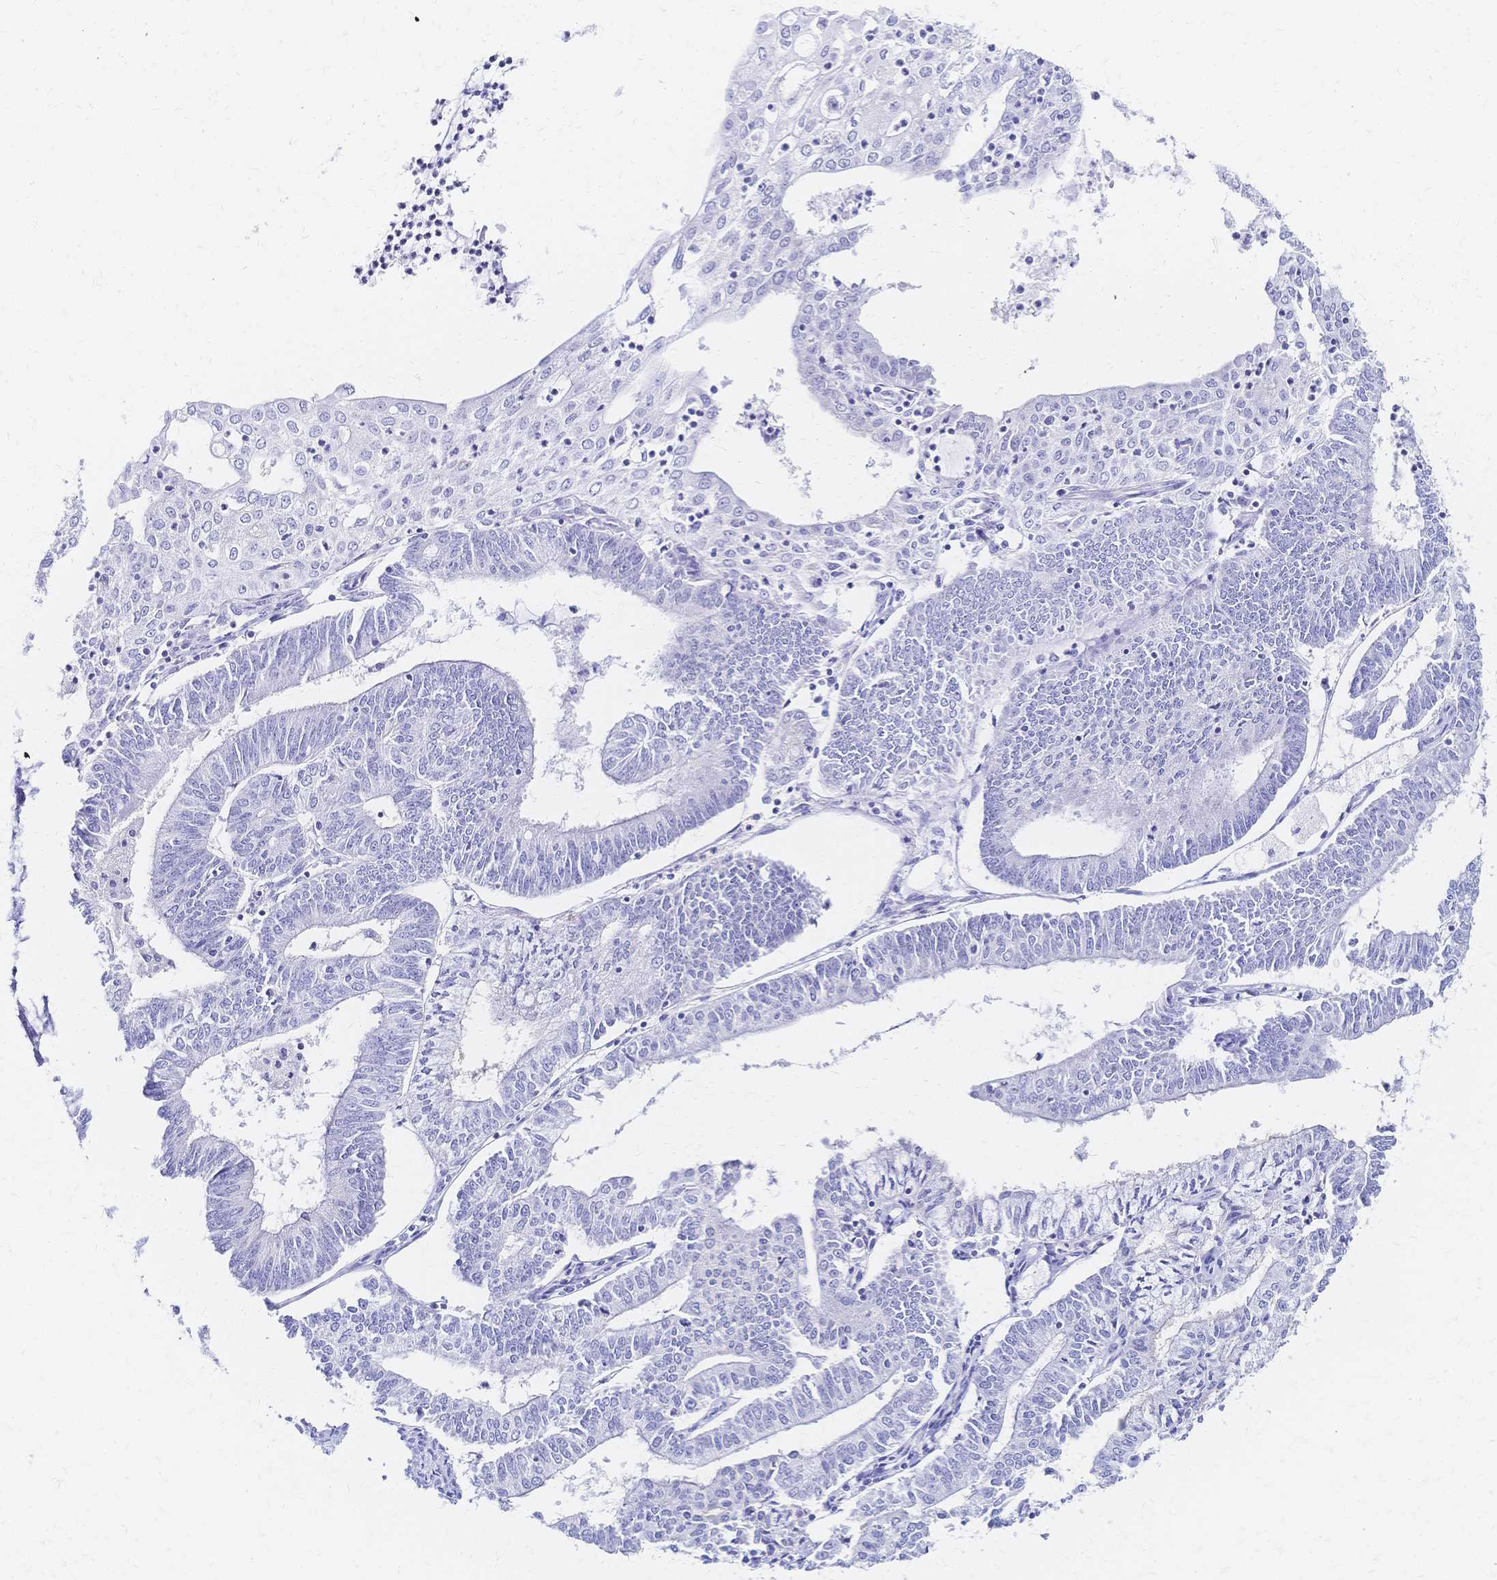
{"staining": {"intensity": "negative", "quantity": "none", "location": "none"}, "tissue": "endometrial cancer", "cell_type": "Tumor cells", "image_type": "cancer", "snomed": [{"axis": "morphology", "description": "Adenocarcinoma, NOS"}, {"axis": "topography", "description": "Endometrium"}], "caption": "A histopathology image of human endometrial cancer (adenocarcinoma) is negative for staining in tumor cells.", "gene": "SLC5A1", "patient": {"sex": "female", "age": 61}}